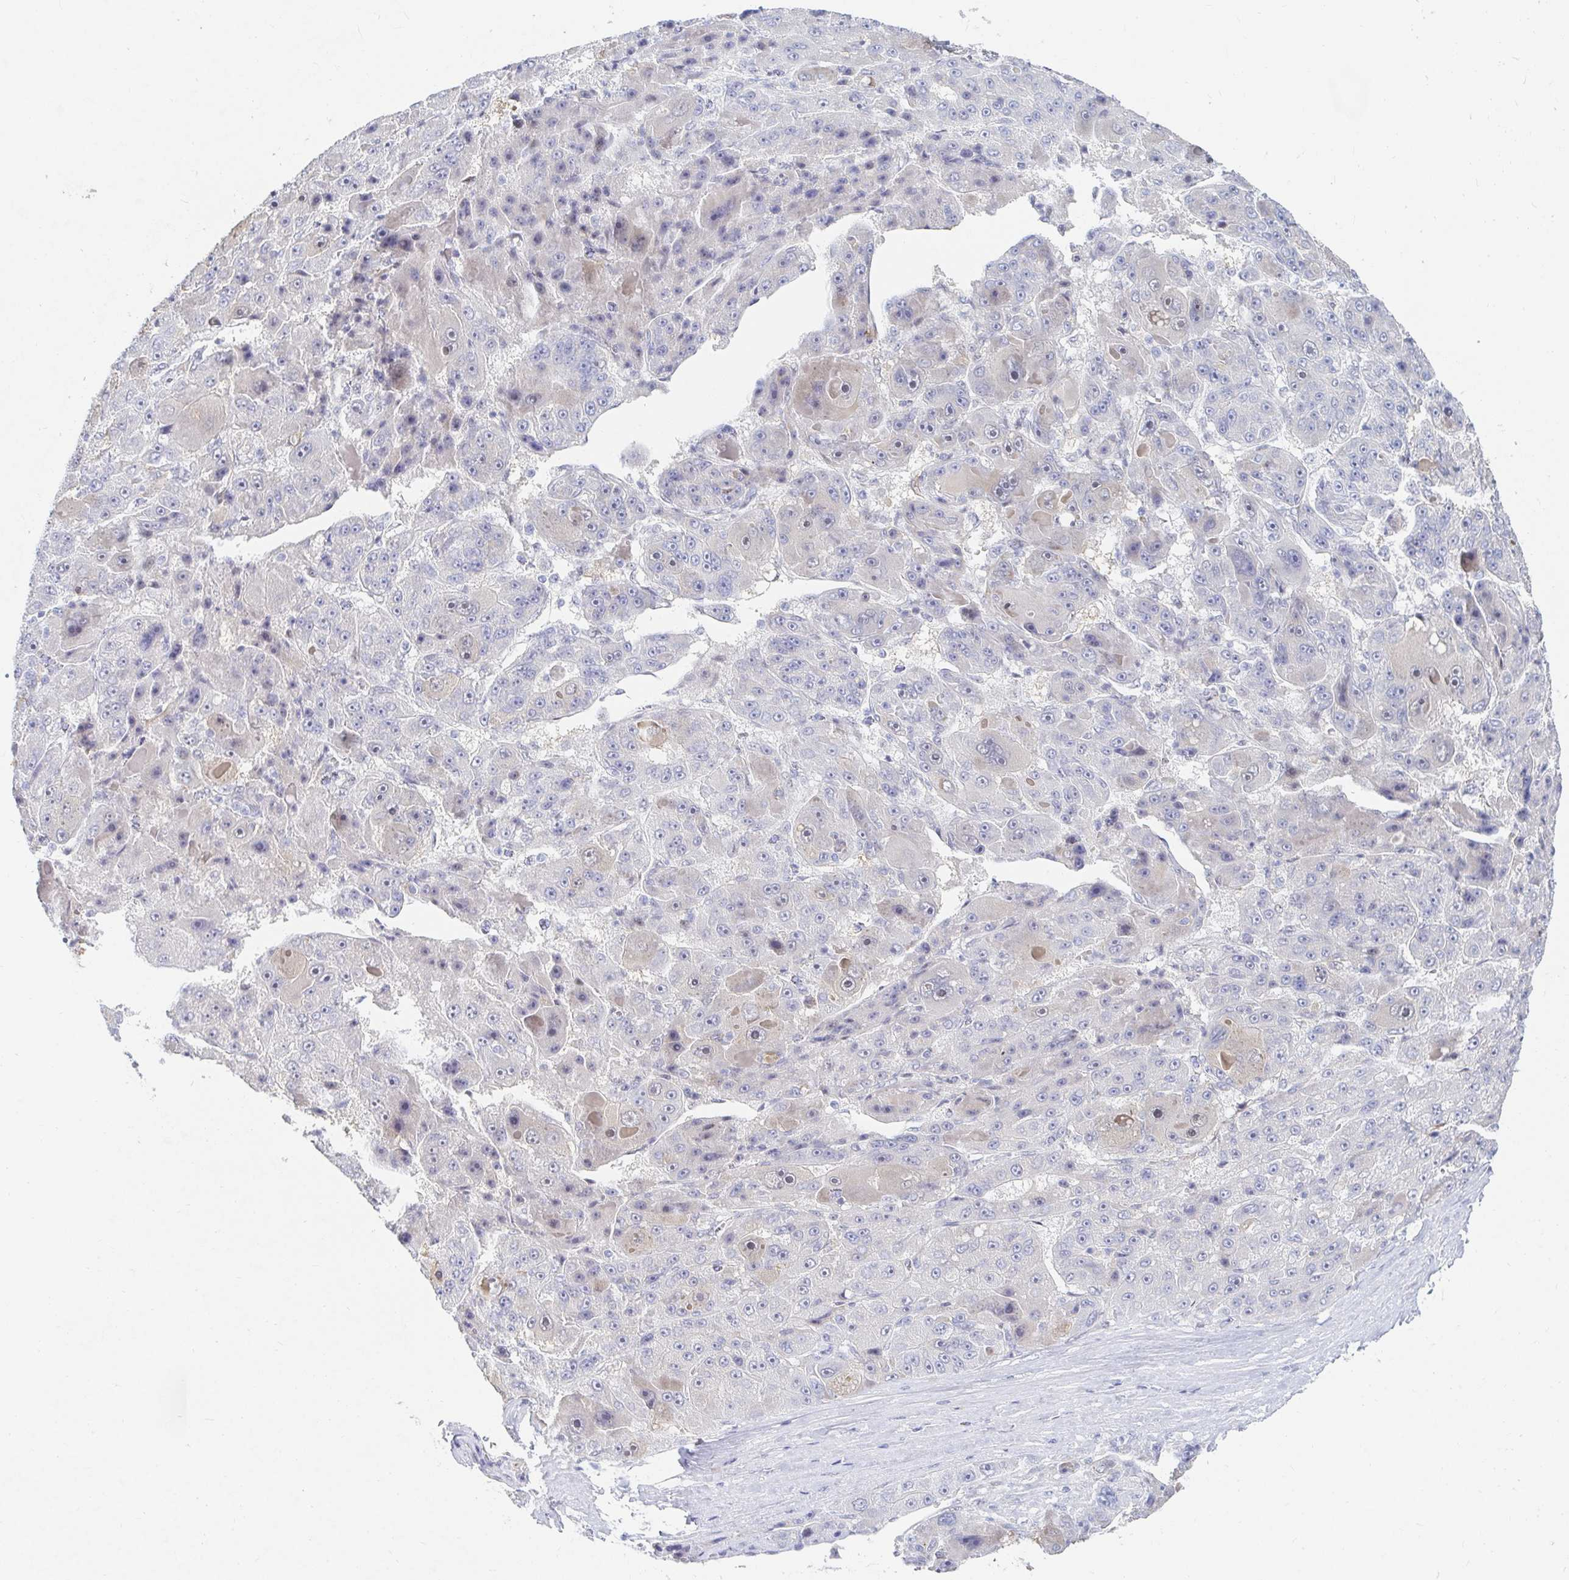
{"staining": {"intensity": "negative", "quantity": "none", "location": "none"}, "tissue": "liver cancer", "cell_type": "Tumor cells", "image_type": "cancer", "snomed": [{"axis": "morphology", "description": "Carcinoma, Hepatocellular, NOS"}, {"axis": "topography", "description": "Liver"}], "caption": "Immunohistochemical staining of liver cancer reveals no significant expression in tumor cells.", "gene": "COL28A1", "patient": {"sex": "male", "age": 76}}